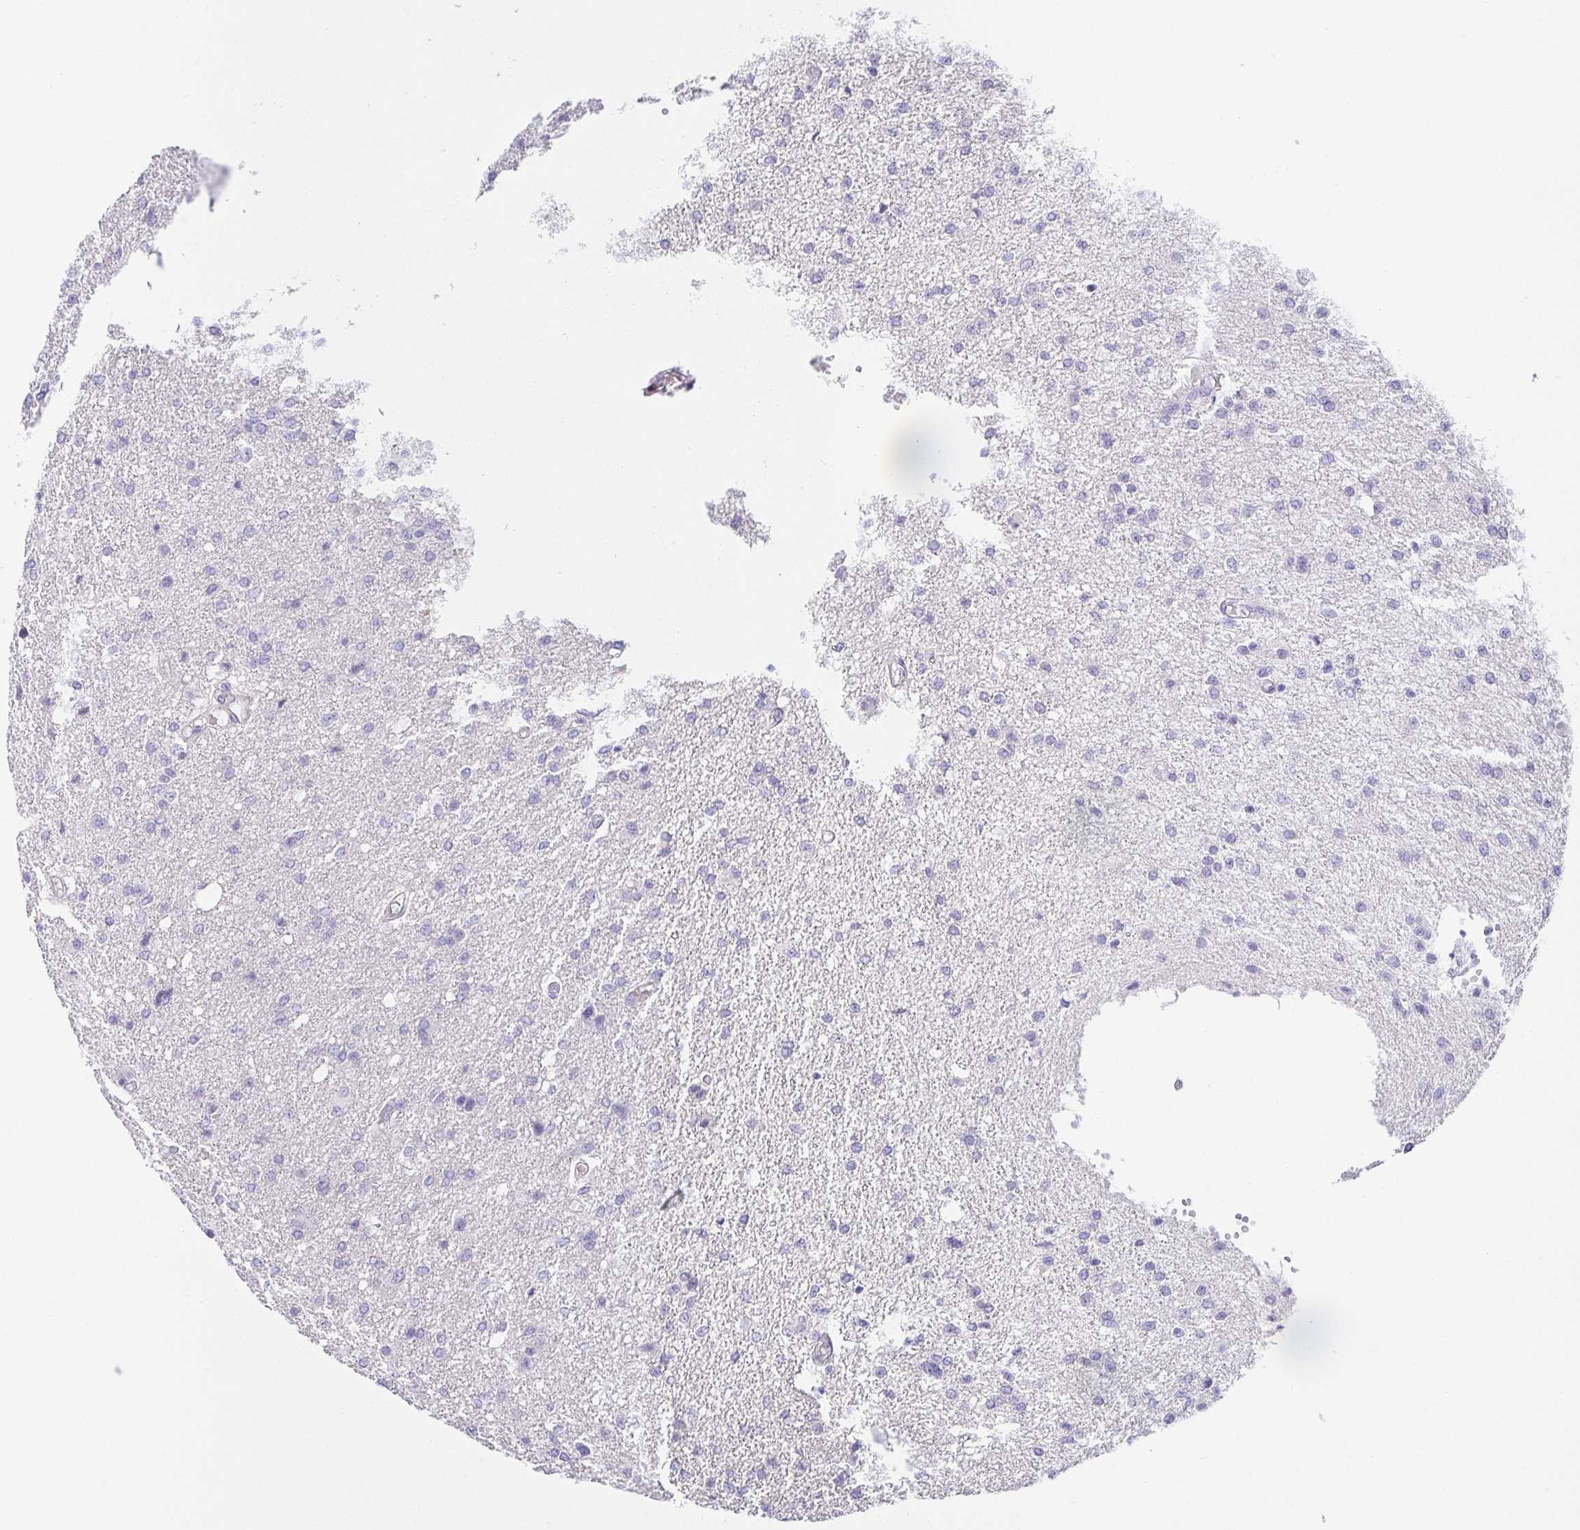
{"staining": {"intensity": "negative", "quantity": "none", "location": "none"}, "tissue": "glioma", "cell_type": "Tumor cells", "image_type": "cancer", "snomed": [{"axis": "morphology", "description": "Glioma, malignant, Low grade"}, {"axis": "topography", "description": "Brain"}], "caption": "Protein analysis of malignant low-grade glioma demonstrates no significant expression in tumor cells. (DAB (3,3'-diaminobenzidine) immunohistochemistry, high magnification).", "gene": "KBTBD13", "patient": {"sex": "male", "age": 26}}